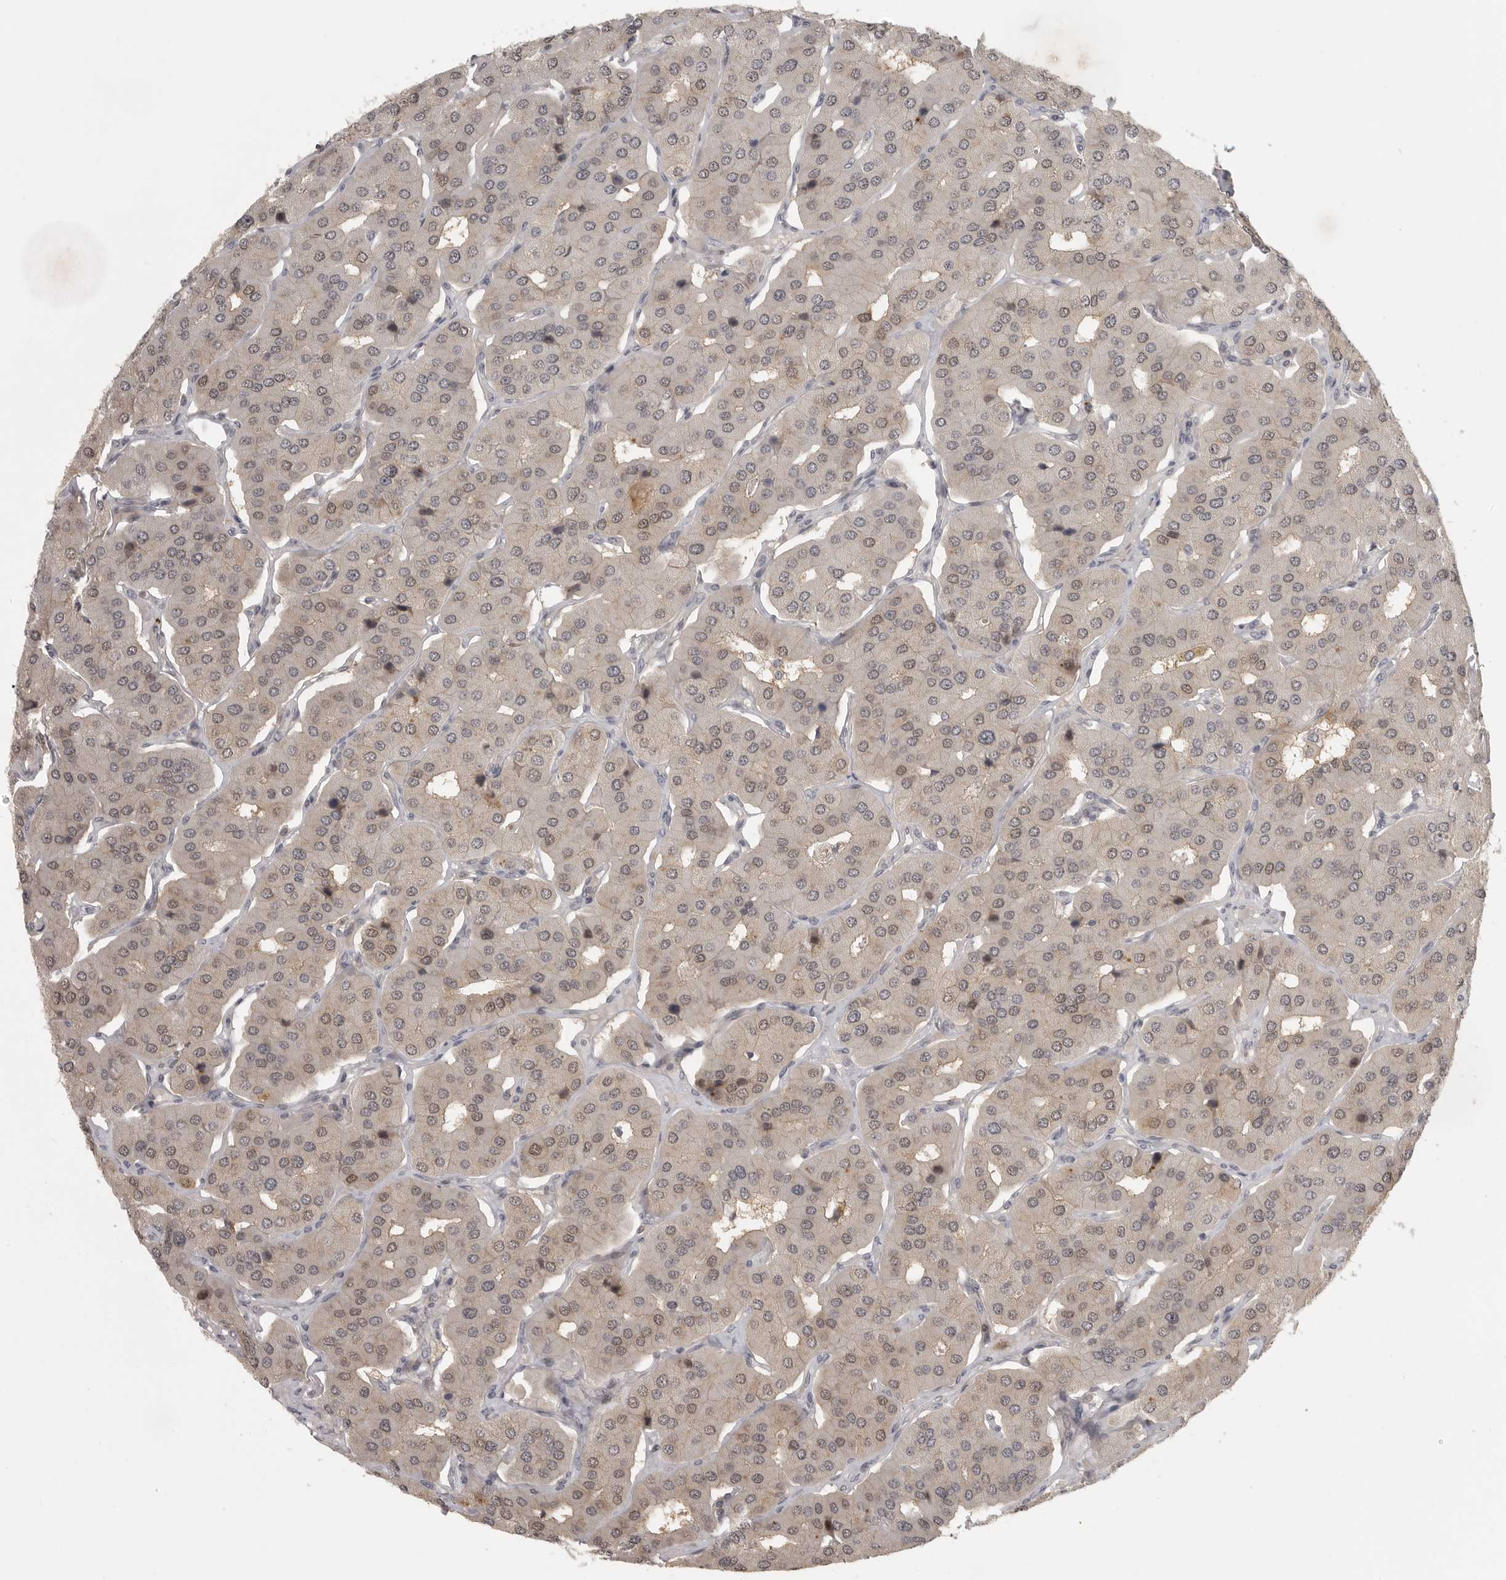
{"staining": {"intensity": "strong", "quantity": "25%-75%", "location": "cytoplasmic/membranous,nuclear"}, "tissue": "parathyroid gland", "cell_type": "Glandular cells", "image_type": "normal", "snomed": [{"axis": "morphology", "description": "Normal tissue, NOS"}, {"axis": "morphology", "description": "Adenoma, NOS"}, {"axis": "topography", "description": "Parathyroid gland"}], "caption": "Normal parathyroid gland shows strong cytoplasmic/membranous,nuclear expression in approximately 25%-75% of glandular cells, visualized by immunohistochemistry. Ihc stains the protein of interest in brown and the nuclei are stained blue.", "gene": "UROD", "patient": {"sex": "female", "age": 86}}